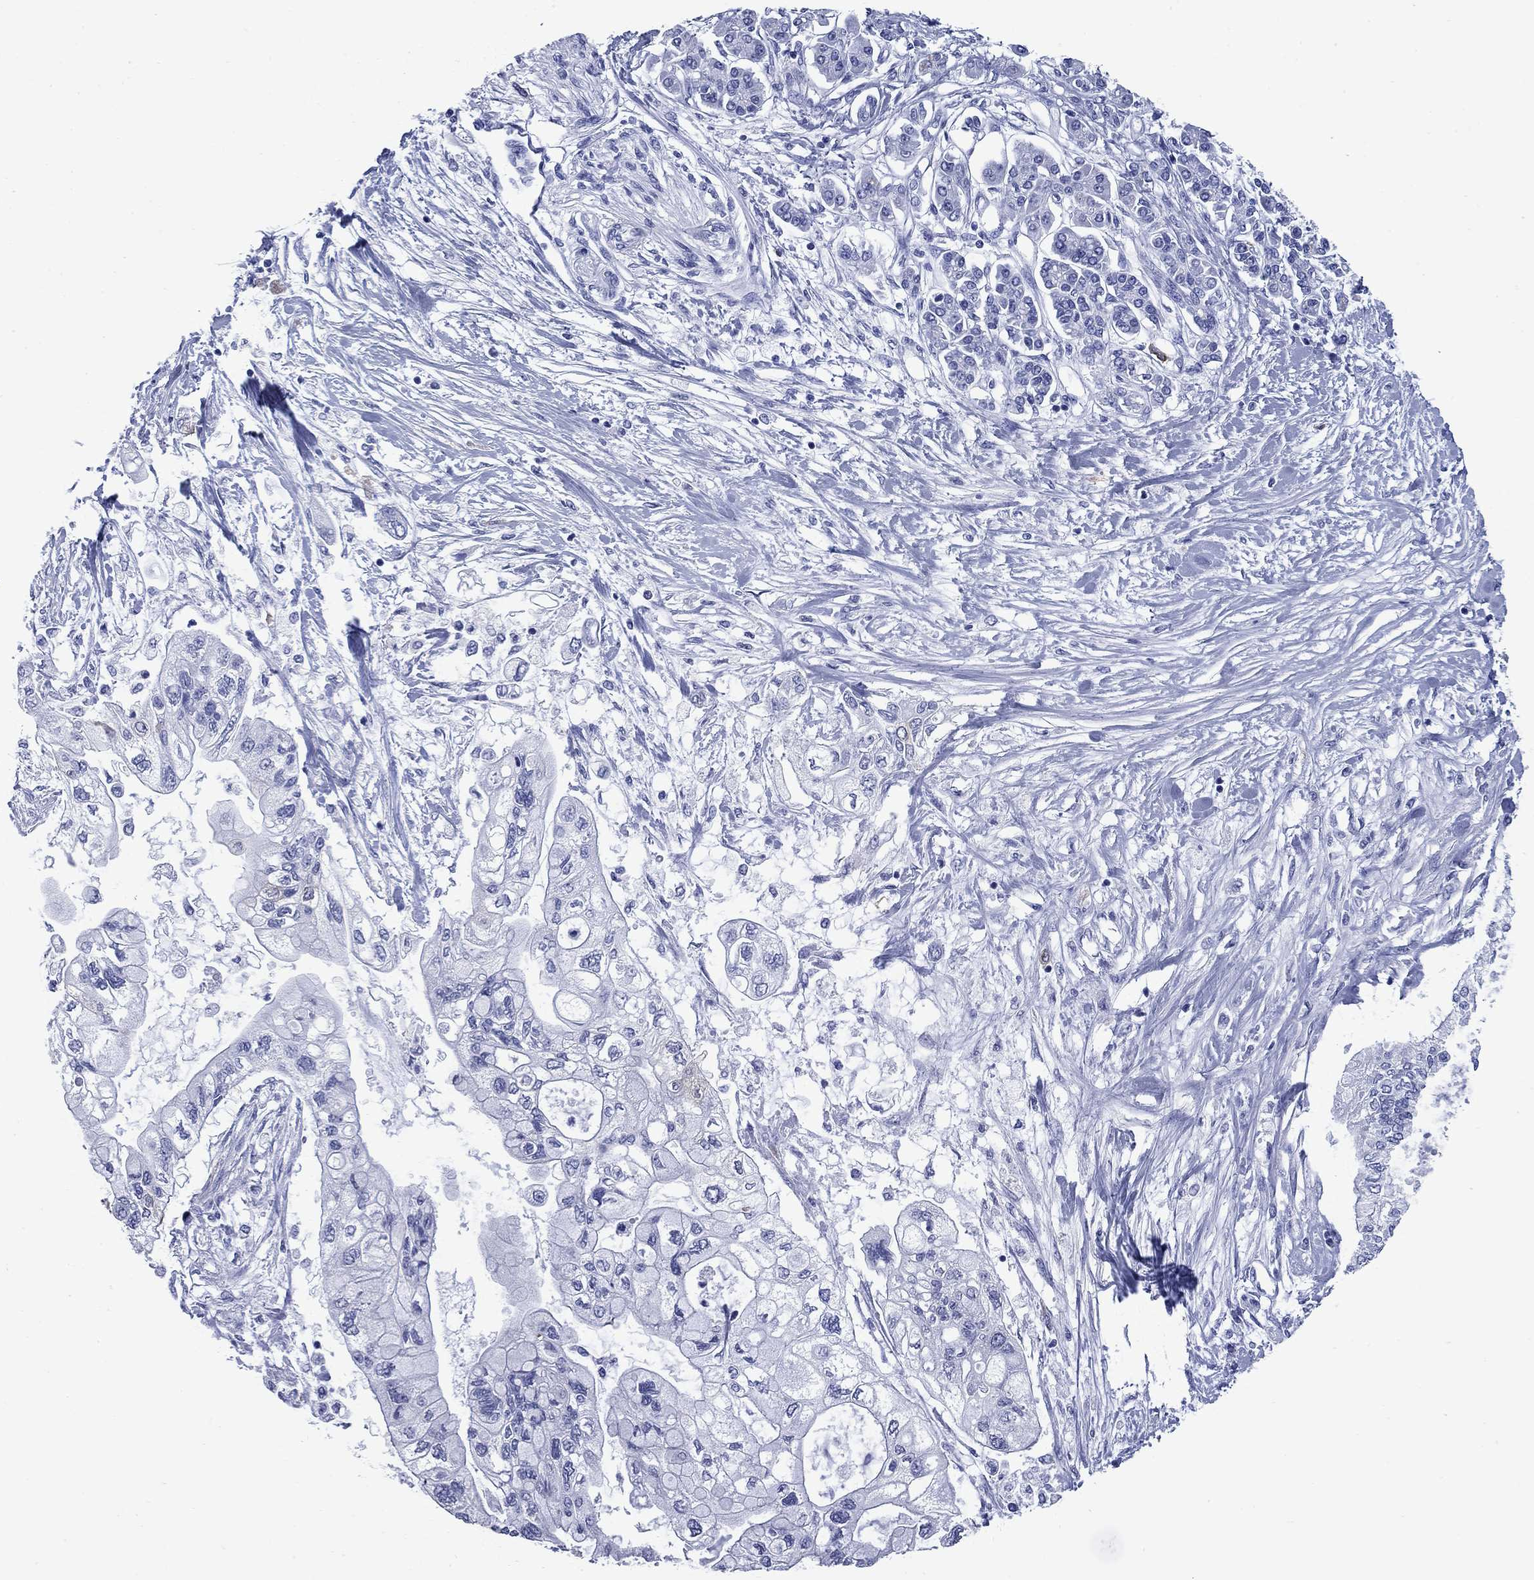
{"staining": {"intensity": "negative", "quantity": "none", "location": "none"}, "tissue": "pancreatic cancer", "cell_type": "Tumor cells", "image_type": "cancer", "snomed": [{"axis": "morphology", "description": "Adenocarcinoma, NOS"}, {"axis": "topography", "description": "Pancreas"}], "caption": "Immunohistochemistry micrograph of human pancreatic adenocarcinoma stained for a protein (brown), which displays no expression in tumor cells.", "gene": "TACC3", "patient": {"sex": "female", "age": 77}}